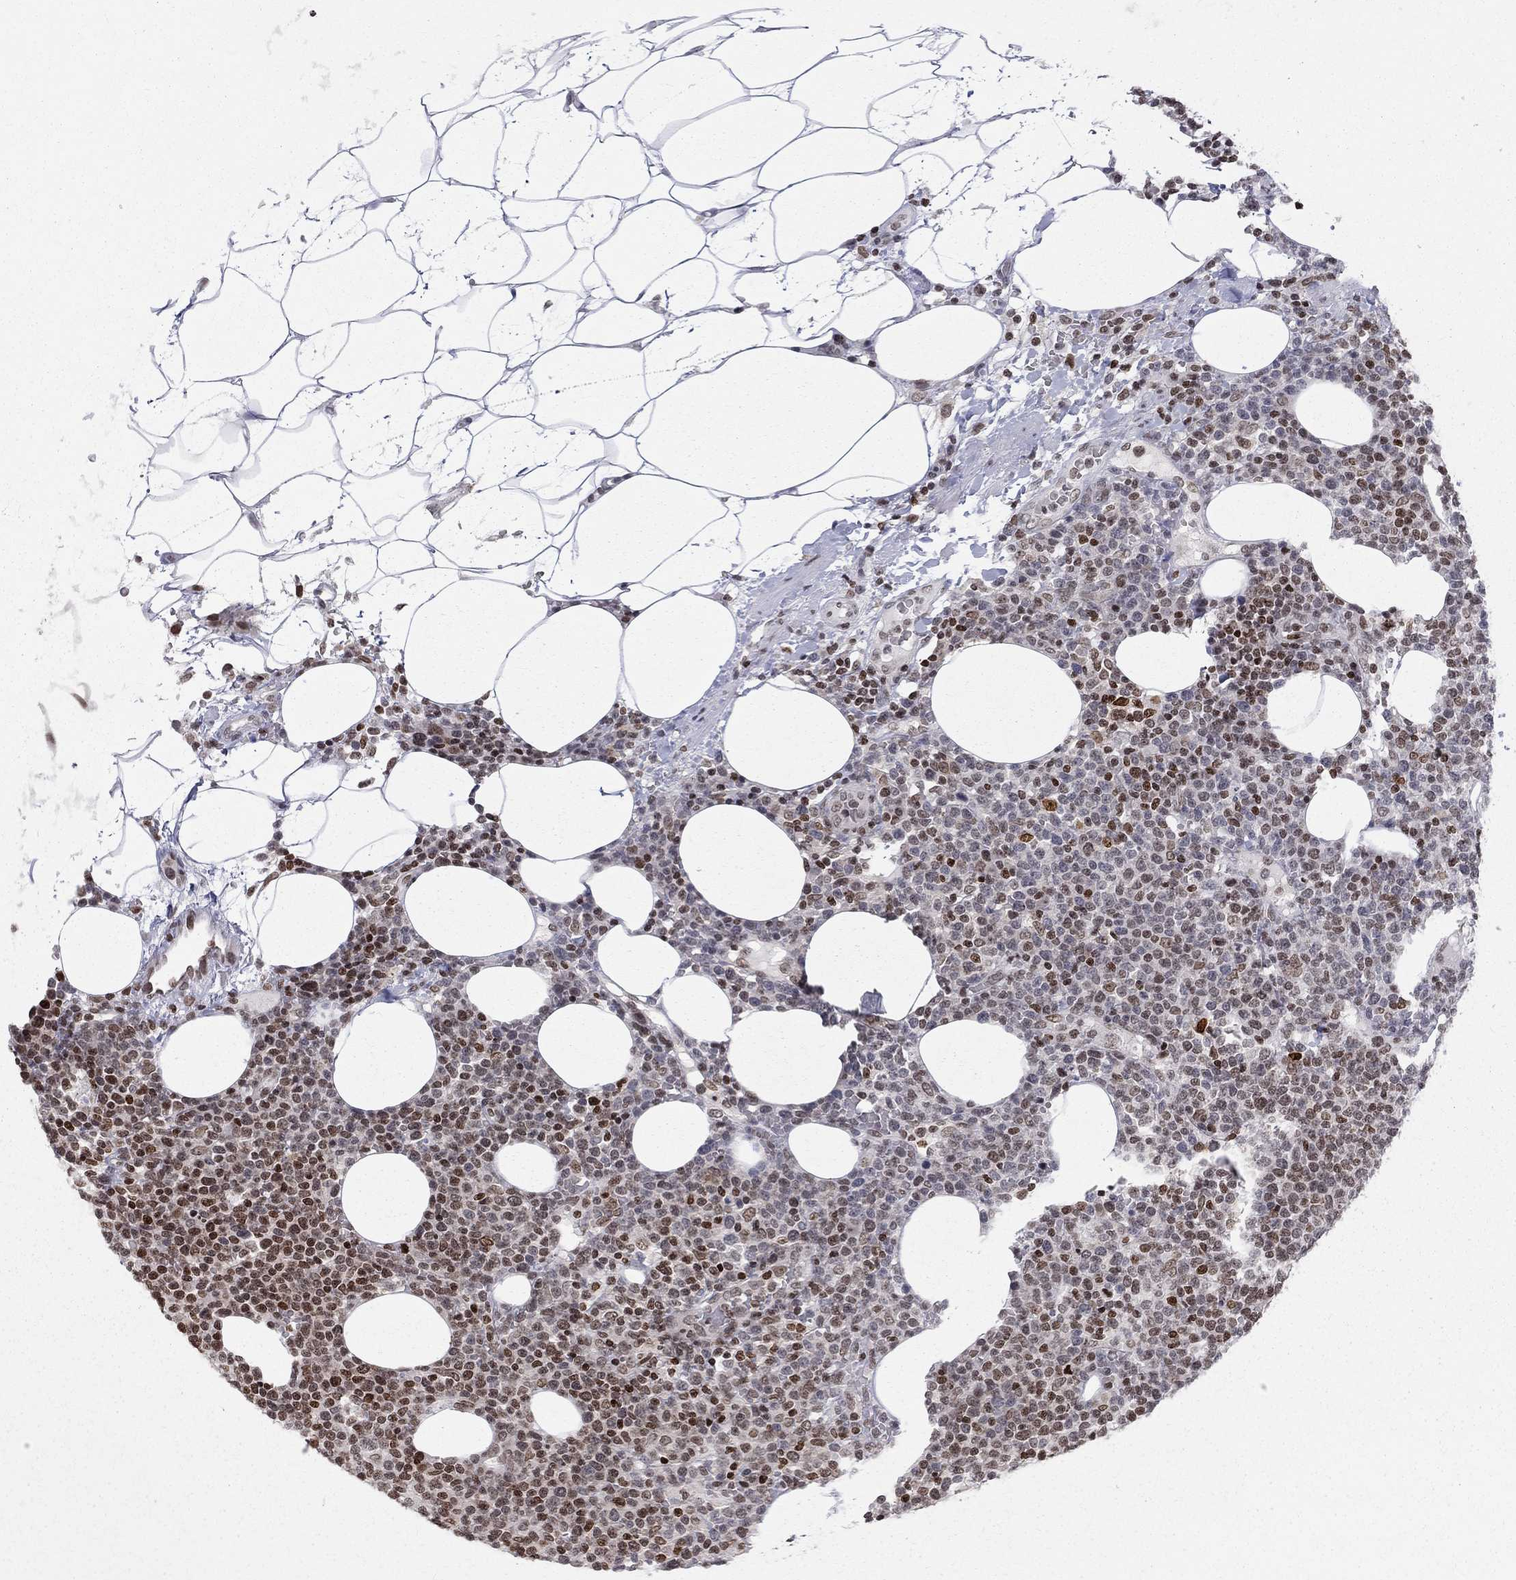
{"staining": {"intensity": "moderate", "quantity": "25%-75%", "location": "nuclear"}, "tissue": "lymphoma", "cell_type": "Tumor cells", "image_type": "cancer", "snomed": [{"axis": "morphology", "description": "Malignant lymphoma, non-Hodgkin's type, High grade"}, {"axis": "topography", "description": "Lymph node"}], "caption": "IHC of lymphoma displays medium levels of moderate nuclear staining in about 25%-75% of tumor cells.", "gene": "H2AX", "patient": {"sex": "male", "age": 61}}